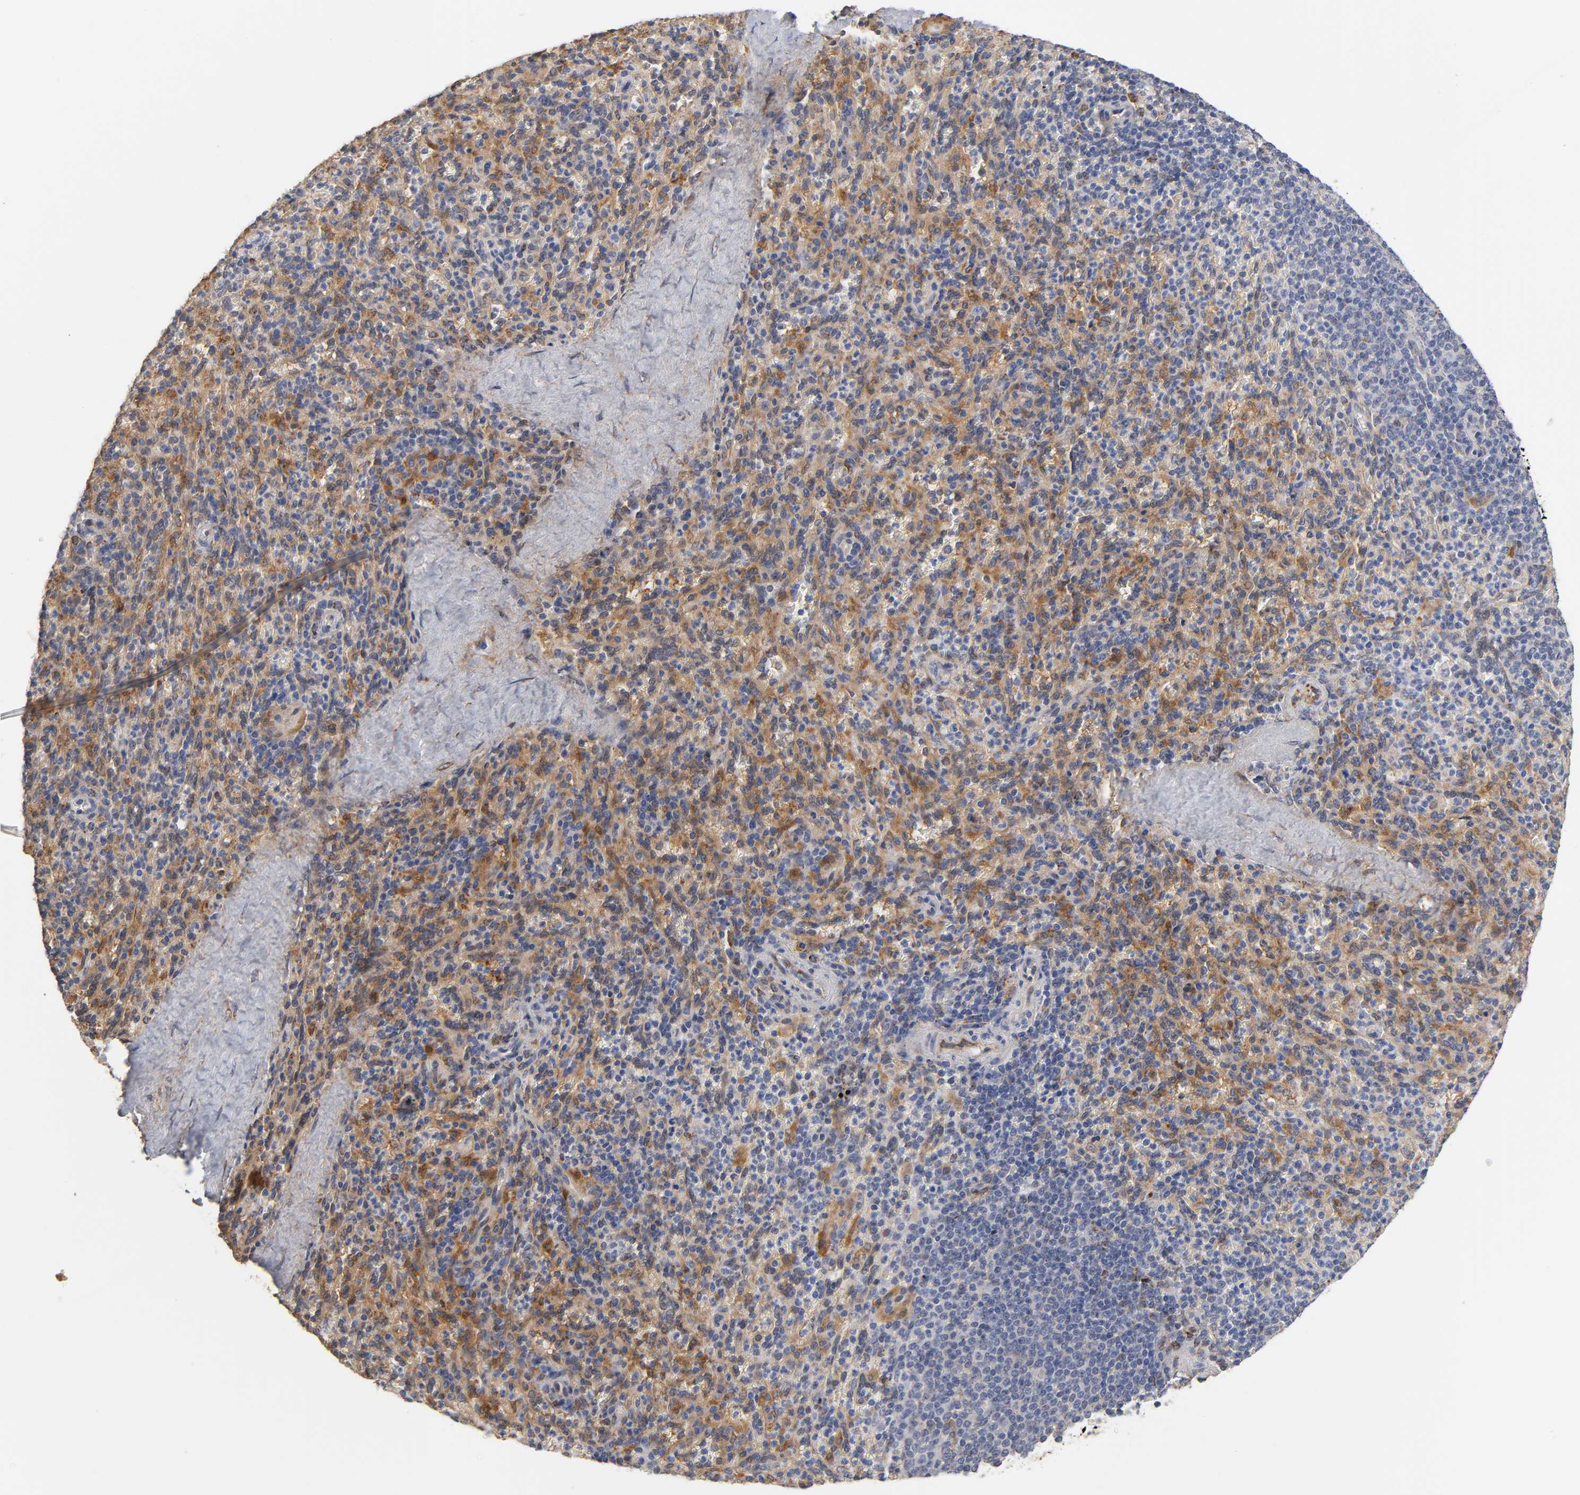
{"staining": {"intensity": "moderate", "quantity": "25%-75%", "location": "cytoplasmic/membranous"}, "tissue": "spleen", "cell_type": "Cells in red pulp", "image_type": "normal", "snomed": [{"axis": "morphology", "description": "Normal tissue, NOS"}, {"axis": "topography", "description": "Spleen"}], "caption": "Immunohistochemical staining of benign spleen exhibits medium levels of moderate cytoplasmic/membranous staining in approximately 25%-75% of cells in red pulp. (DAB IHC, brown staining for protein, blue staining for nuclei).", "gene": "ISG15", "patient": {"sex": "male", "age": 36}}